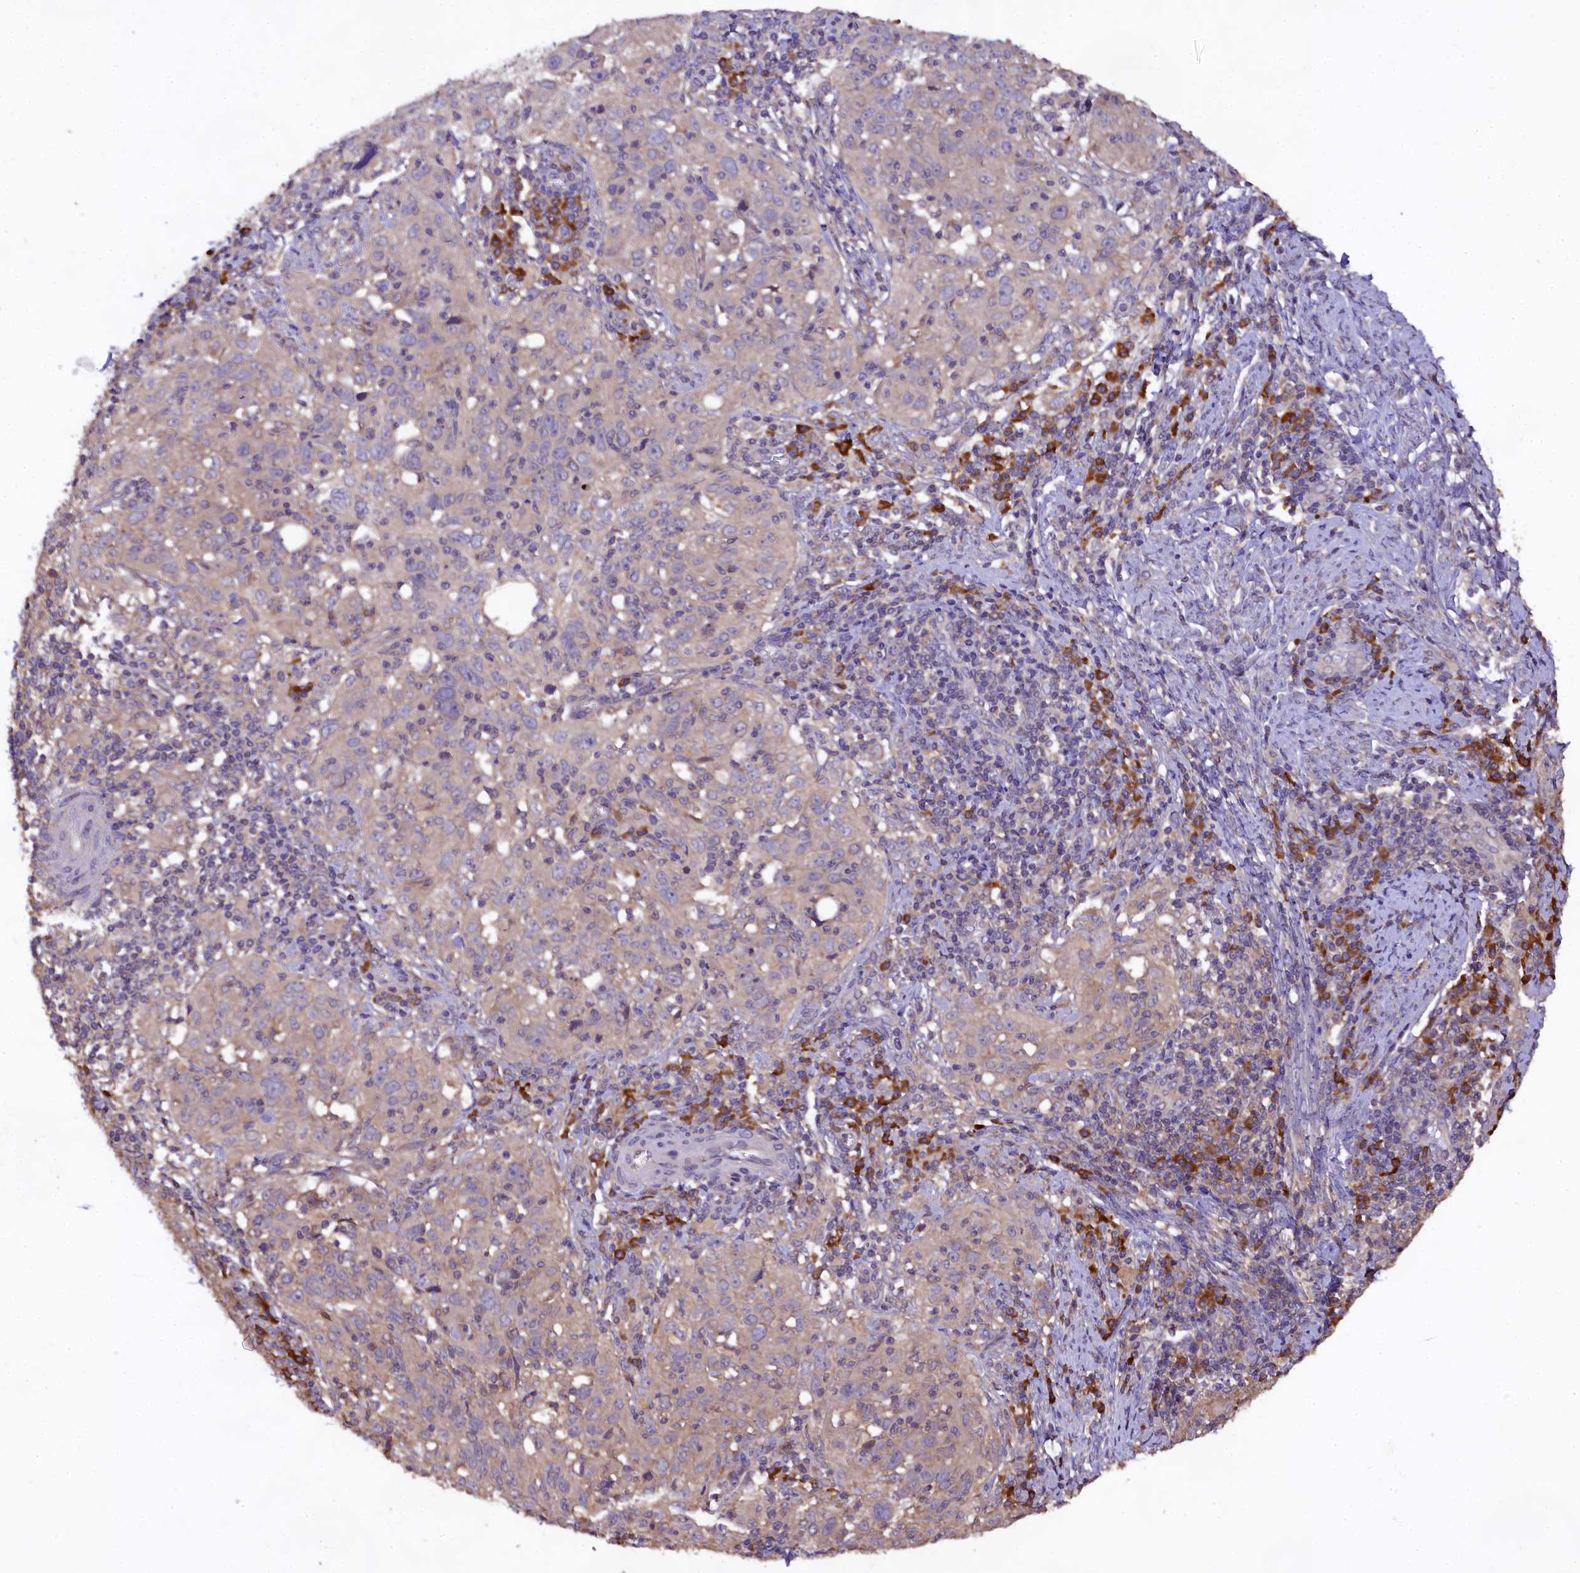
{"staining": {"intensity": "weak", "quantity": "25%-75%", "location": "cytoplasmic/membranous"}, "tissue": "cervical cancer", "cell_type": "Tumor cells", "image_type": "cancer", "snomed": [{"axis": "morphology", "description": "Normal tissue, NOS"}, {"axis": "morphology", "description": "Squamous cell carcinoma, NOS"}, {"axis": "topography", "description": "Cervix"}], "caption": "IHC photomicrograph of neoplastic tissue: cervical cancer stained using immunohistochemistry displays low levels of weak protein expression localized specifically in the cytoplasmic/membranous of tumor cells, appearing as a cytoplasmic/membranous brown color.", "gene": "ENKD1", "patient": {"sex": "female", "age": 31}}